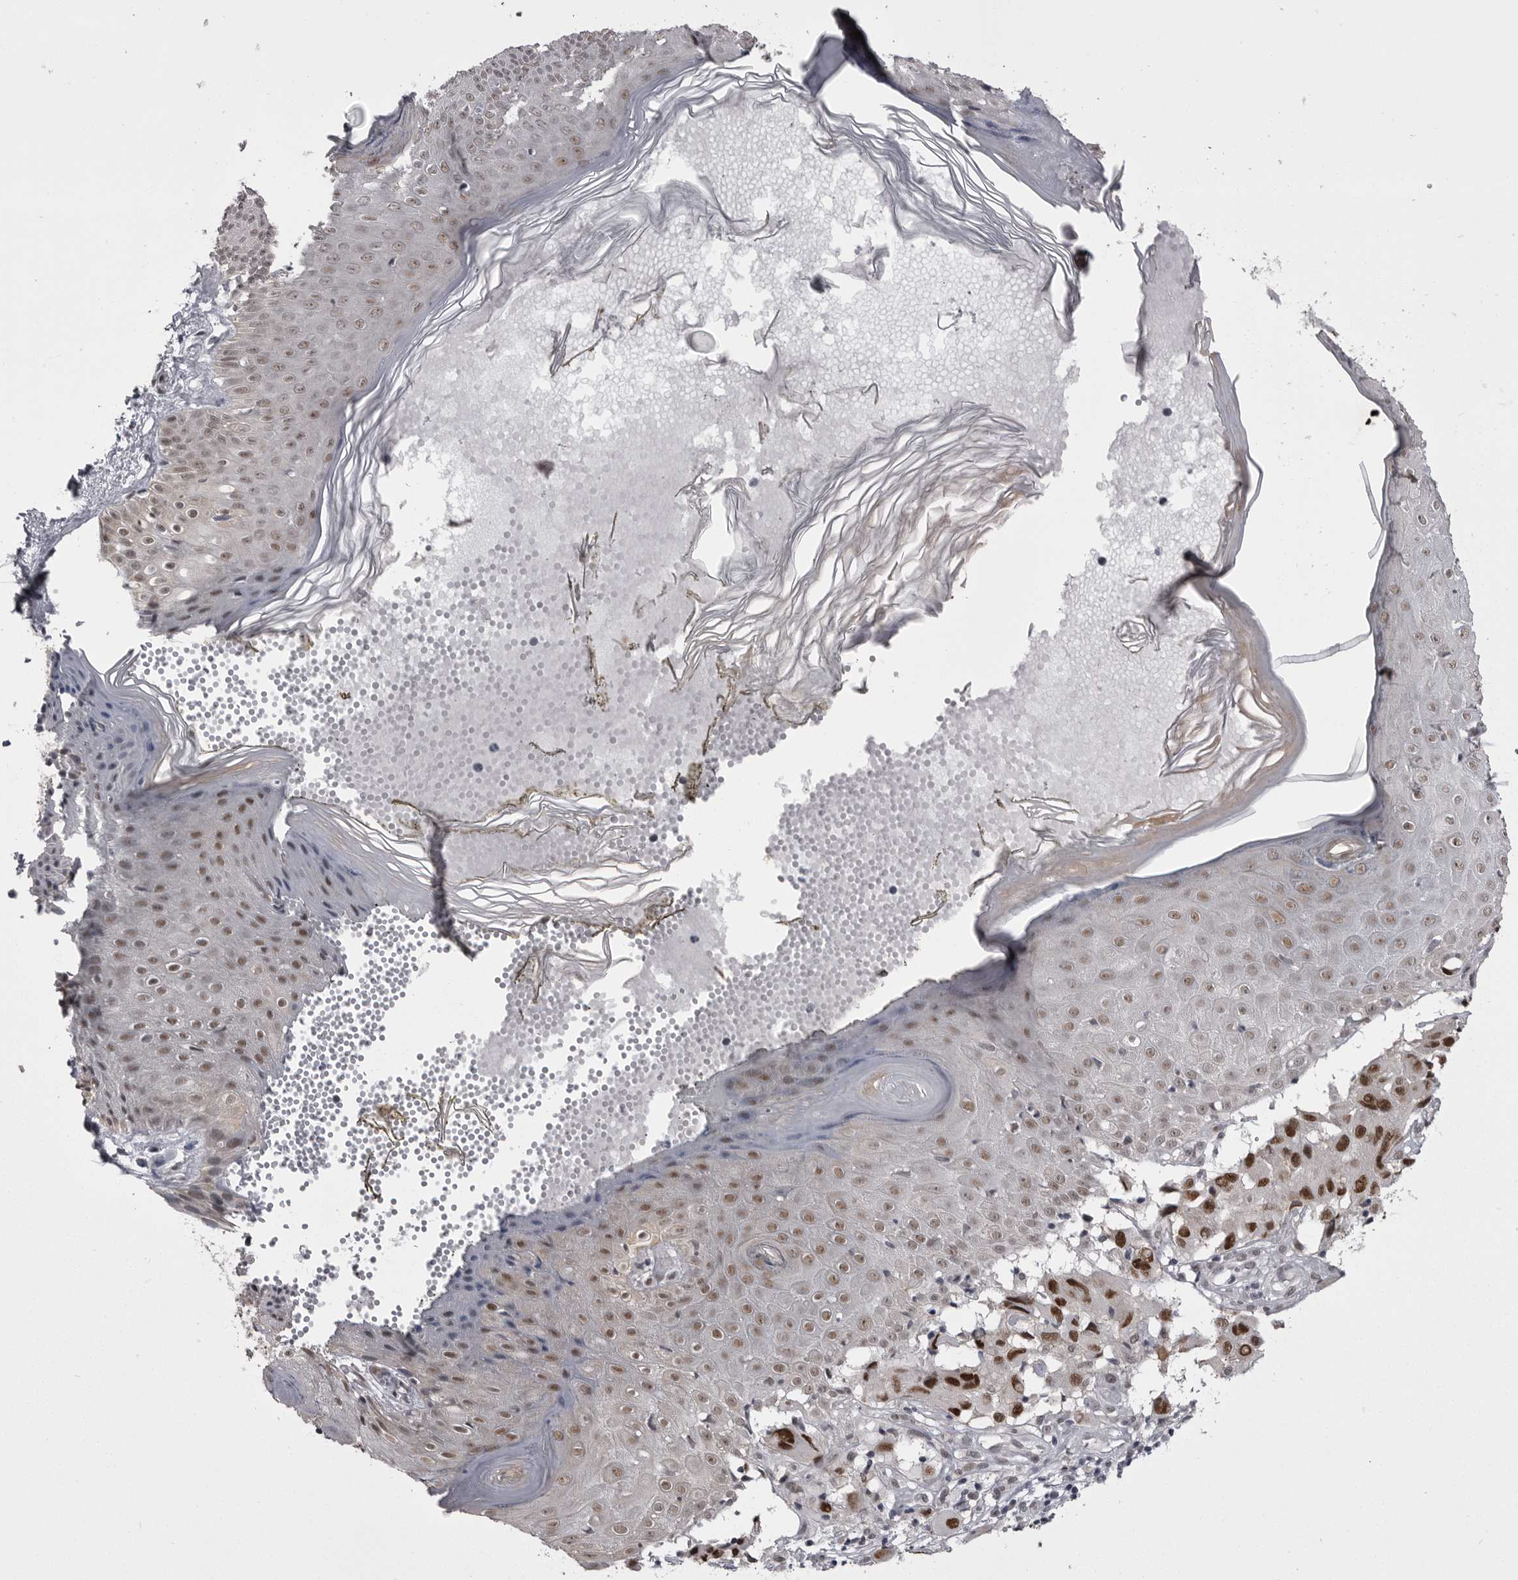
{"staining": {"intensity": "strong", "quantity": ">75%", "location": "nuclear"}, "tissue": "melanoma", "cell_type": "Tumor cells", "image_type": "cancer", "snomed": [{"axis": "morphology", "description": "Malignant melanoma, NOS"}, {"axis": "topography", "description": "Skin"}], "caption": "High-power microscopy captured an immunohistochemistry histopathology image of malignant melanoma, revealing strong nuclear staining in about >75% of tumor cells. The staining is performed using DAB (3,3'-diaminobenzidine) brown chromogen to label protein expression. The nuclei are counter-stained blue using hematoxylin.", "gene": "MEPCE", "patient": {"sex": "male", "age": 30}}